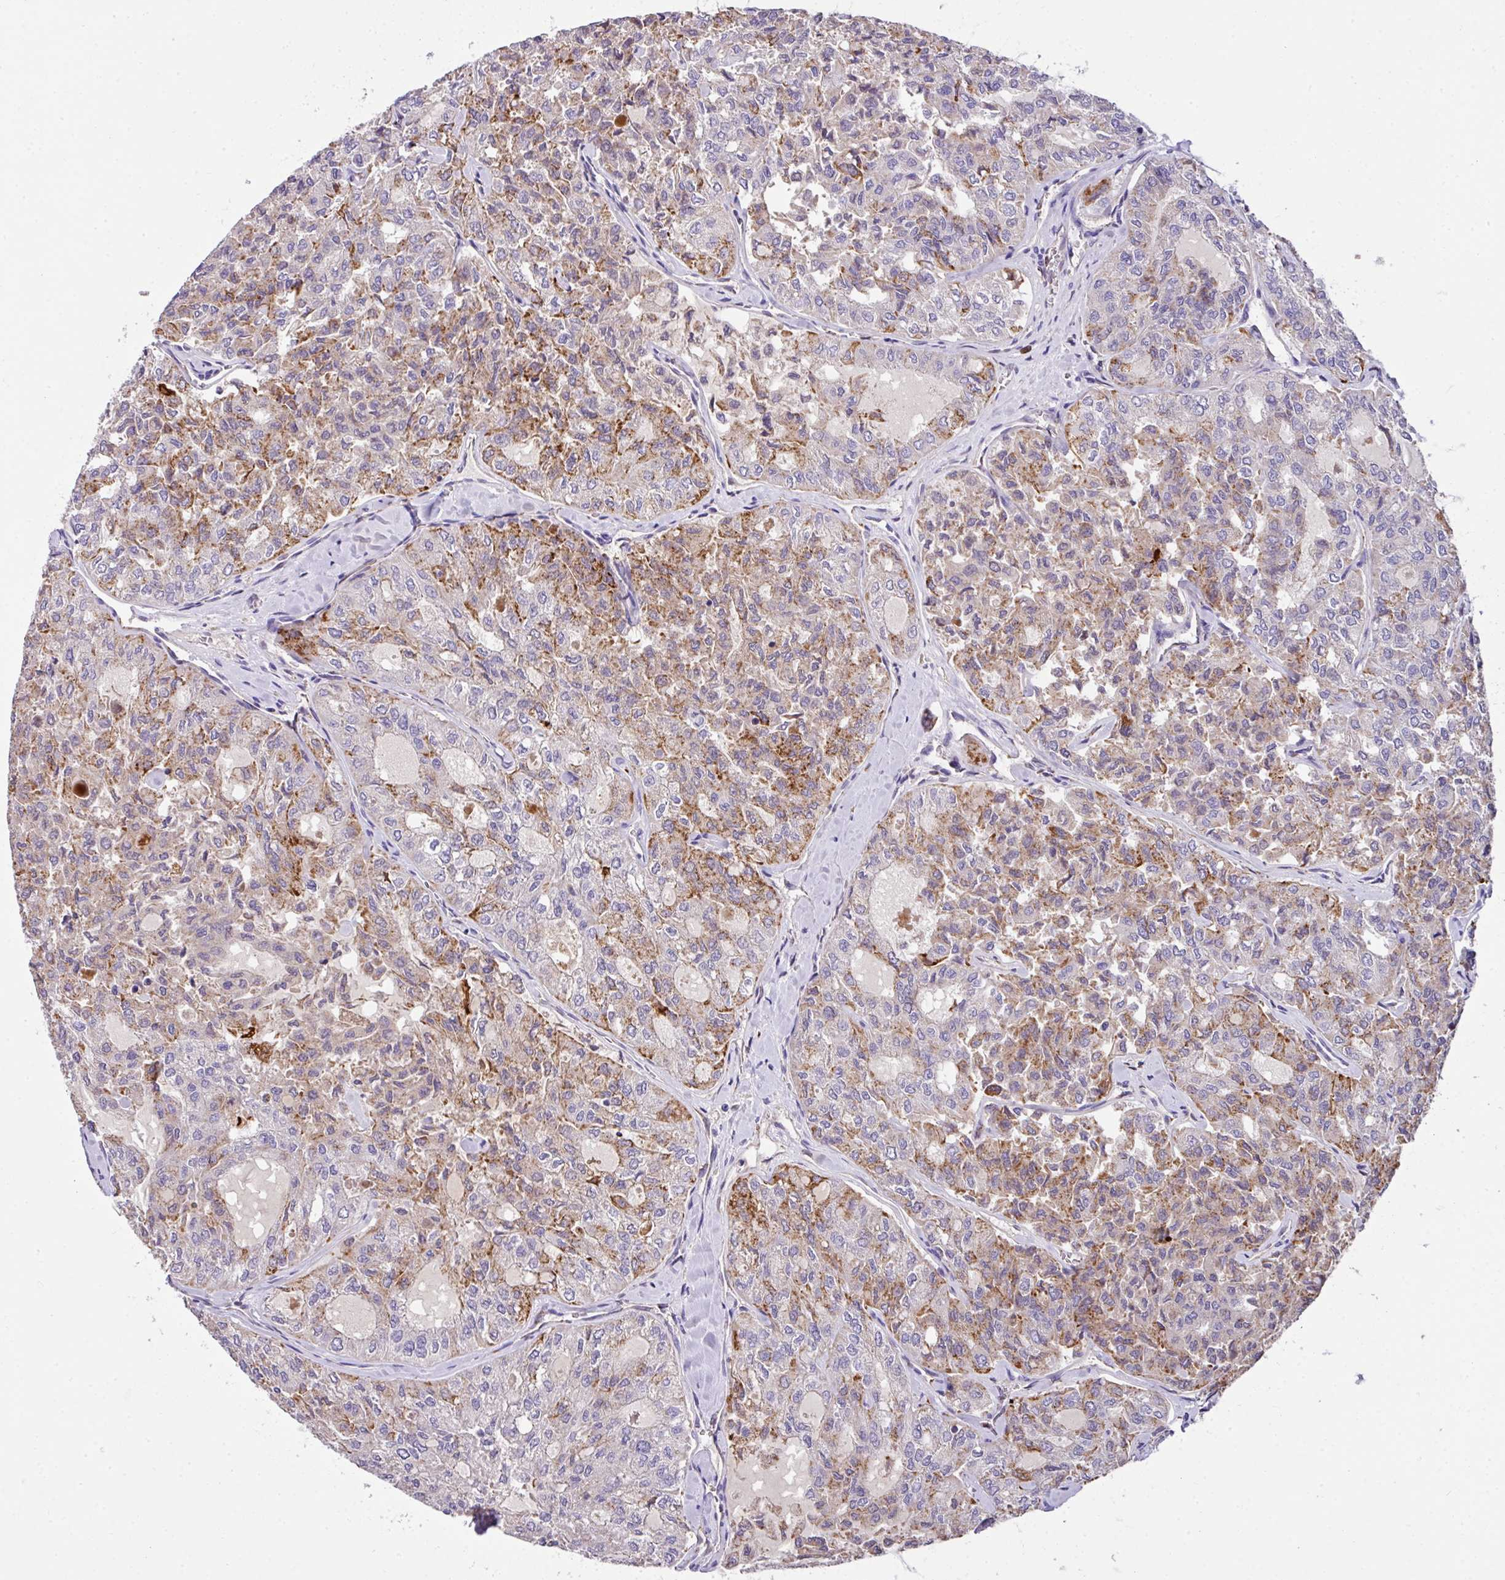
{"staining": {"intensity": "moderate", "quantity": "25%-75%", "location": "cytoplasmic/membranous"}, "tissue": "thyroid cancer", "cell_type": "Tumor cells", "image_type": "cancer", "snomed": [{"axis": "morphology", "description": "Follicular adenoma carcinoma, NOS"}, {"axis": "topography", "description": "Thyroid gland"}], "caption": "An image of thyroid cancer (follicular adenoma carcinoma) stained for a protein exhibits moderate cytoplasmic/membranous brown staining in tumor cells.", "gene": "ANXA2R", "patient": {"sex": "male", "age": 75}}